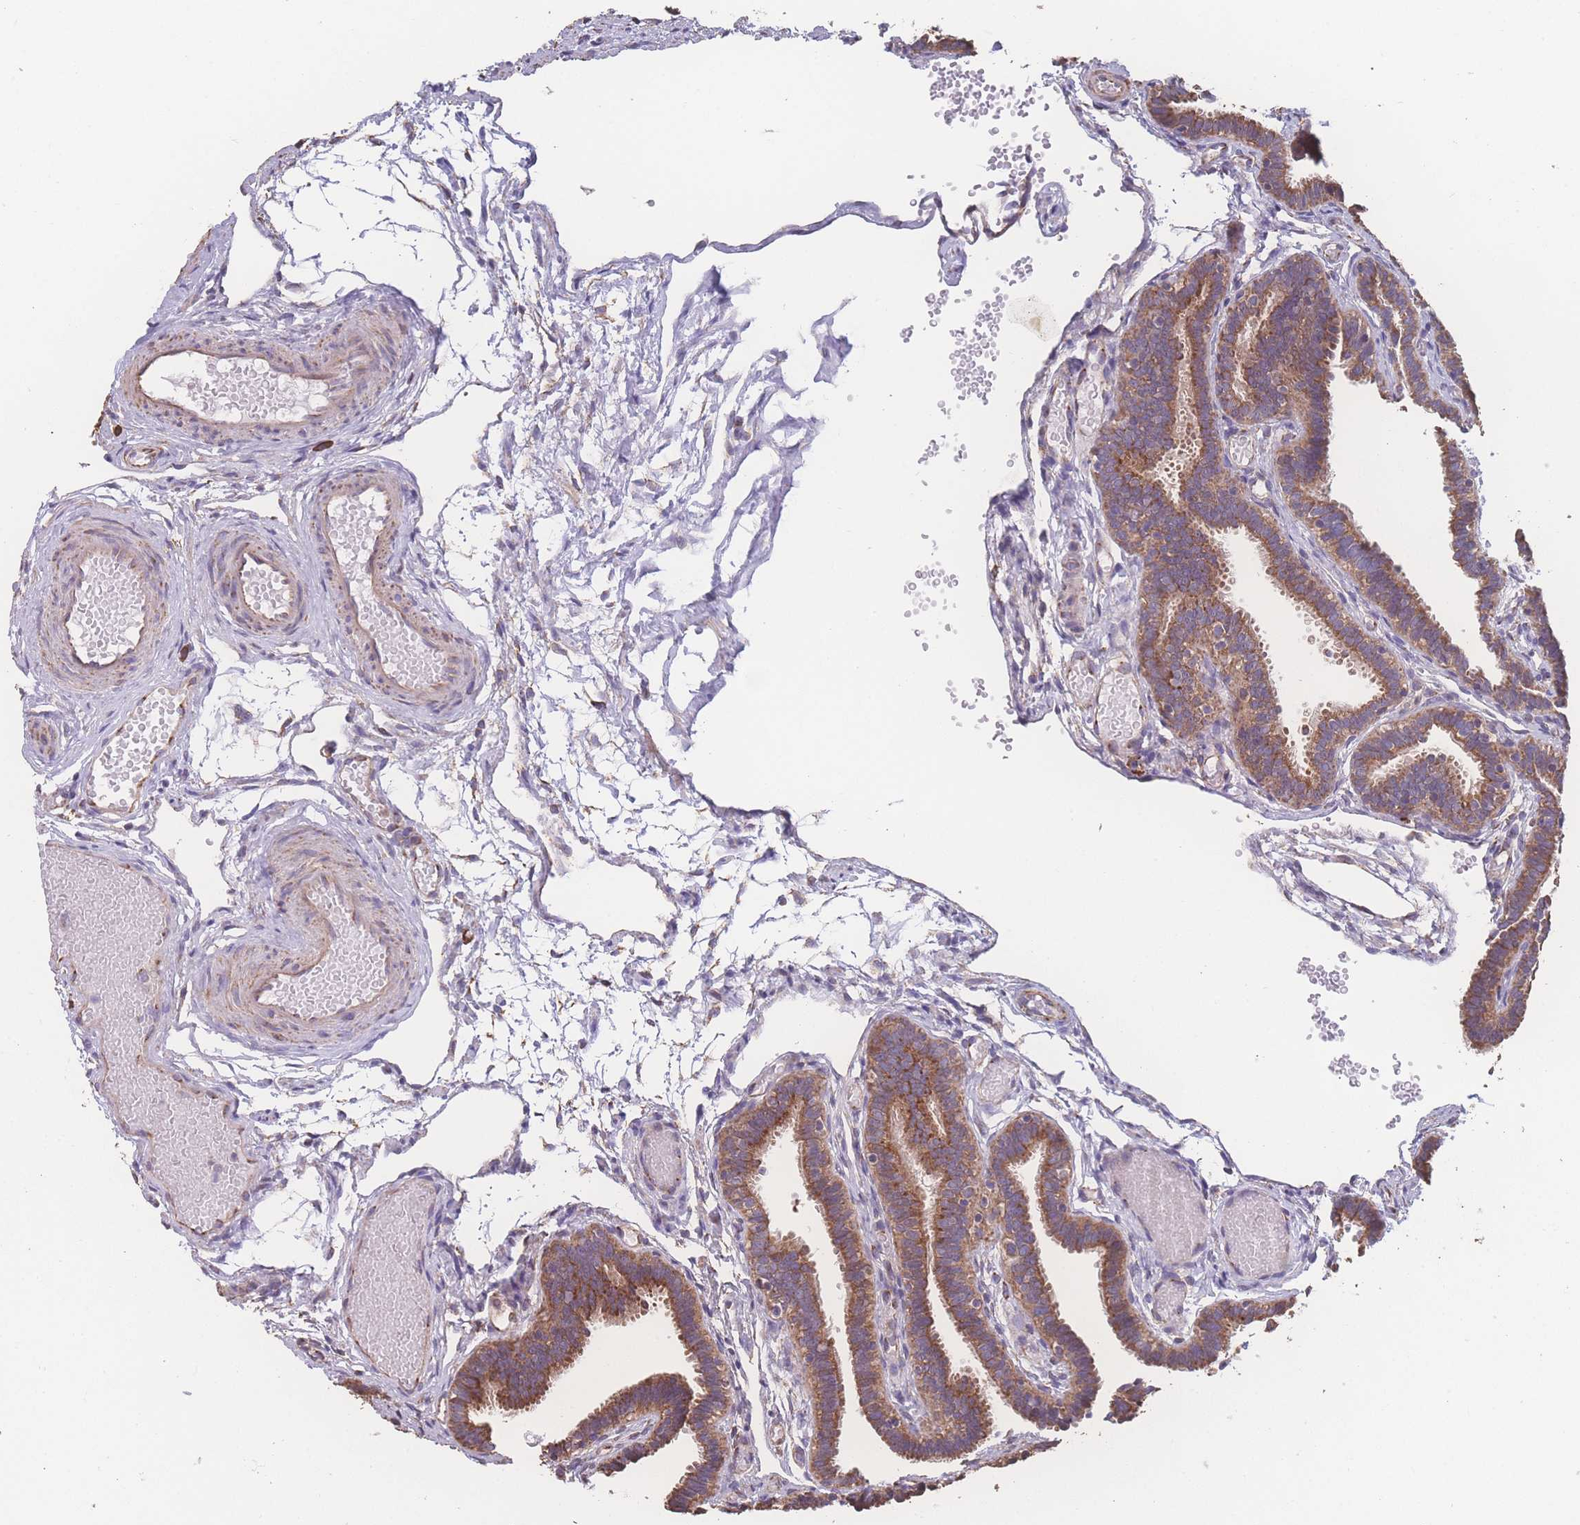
{"staining": {"intensity": "moderate", "quantity": ">75%", "location": "cytoplasmic/membranous"}, "tissue": "fallopian tube", "cell_type": "Glandular cells", "image_type": "normal", "snomed": [{"axis": "morphology", "description": "Normal tissue, NOS"}, {"axis": "topography", "description": "Fallopian tube"}], "caption": "The histopathology image displays staining of normal fallopian tube, revealing moderate cytoplasmic/membranous protein staining (brown color) within glandular cells. (DAB IHC with brightfield microscopy, high magnification).", "gene": "SGSM3", "patient": {"sex": "female", "age": 37}}